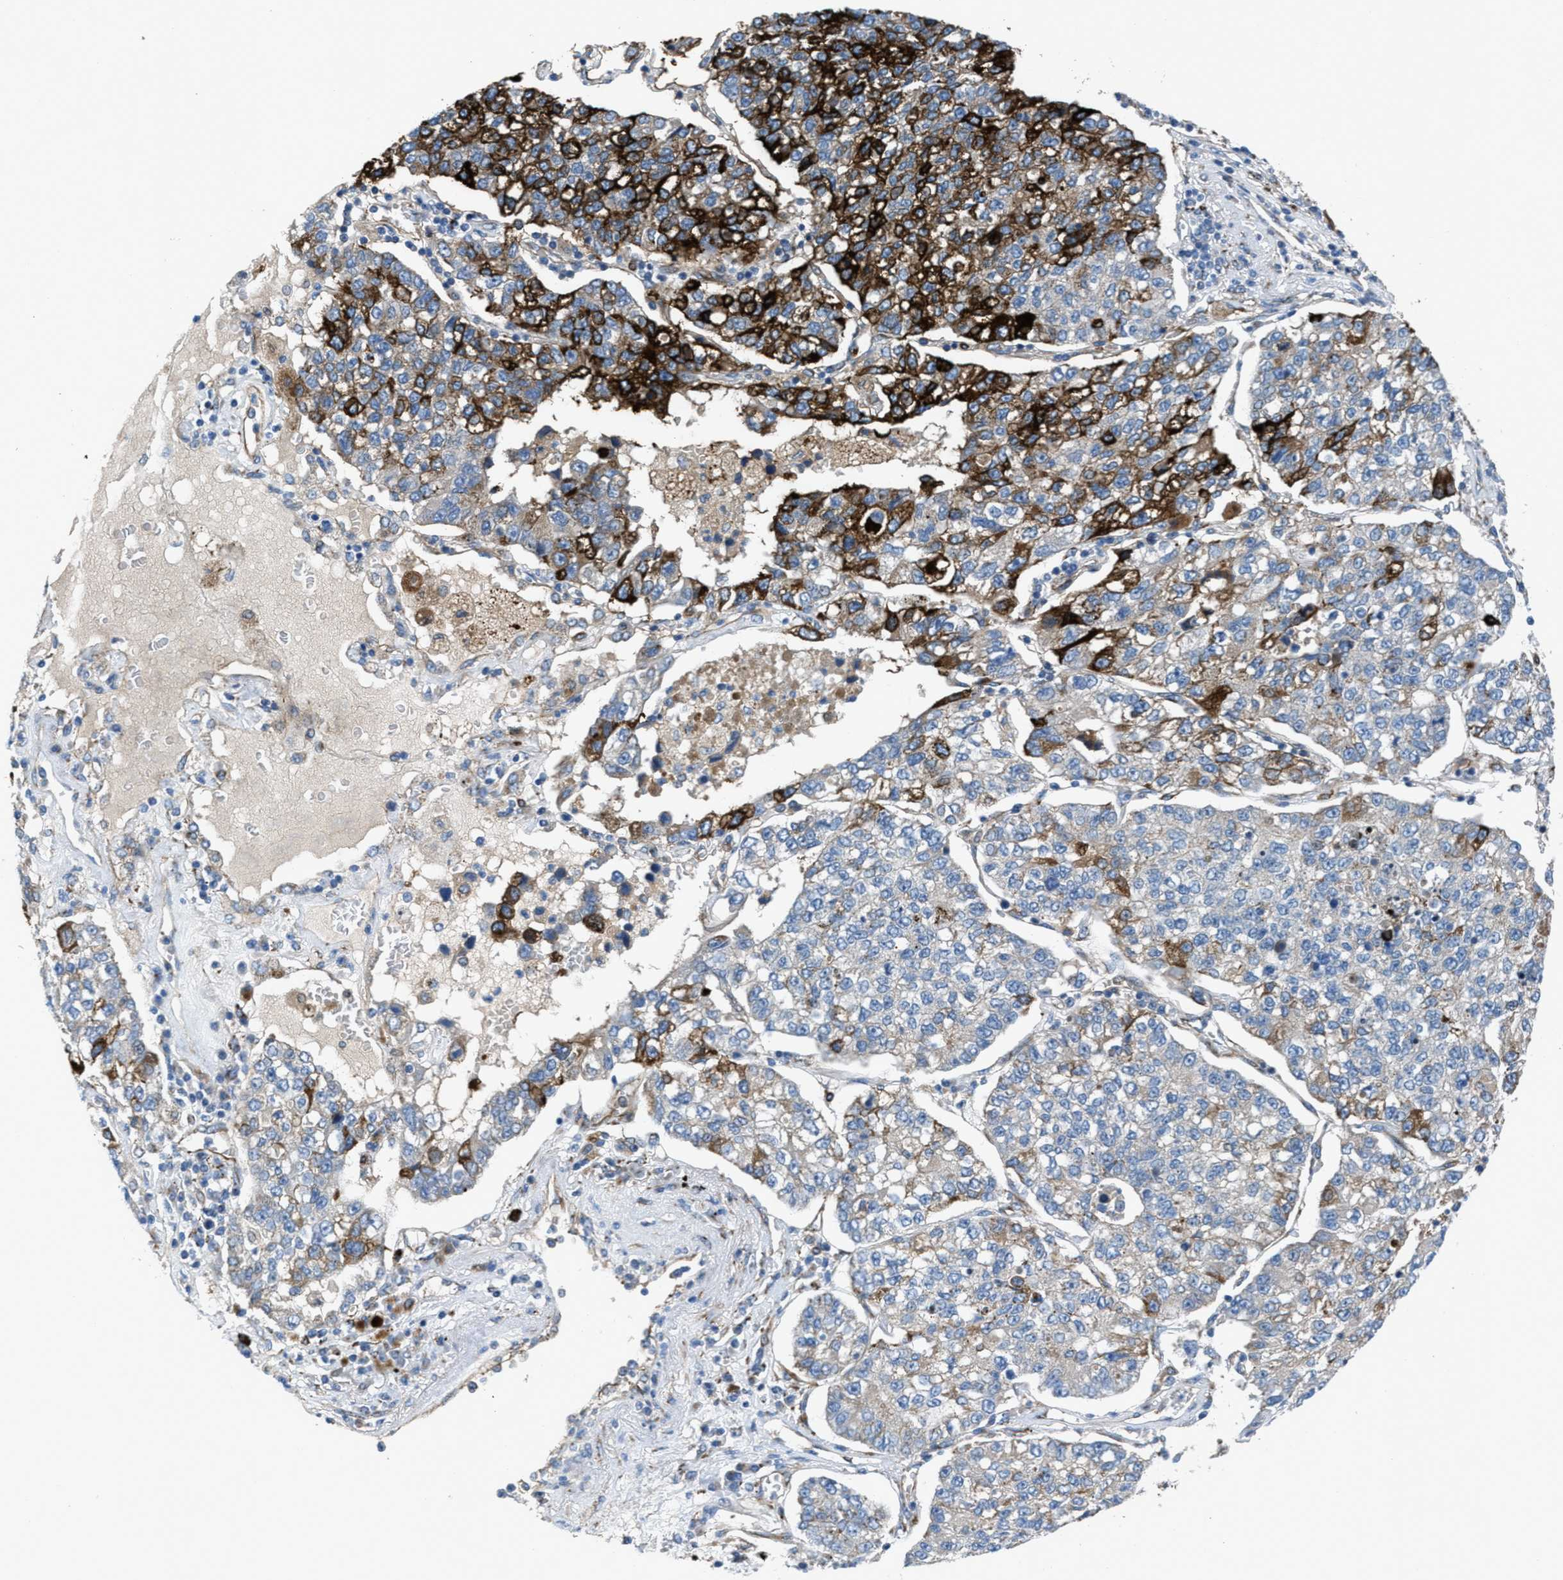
{"staining": {"intensity": "strong", "quantity": "25%-75%", "location": "cytoplasmic/membranous"}, "tissue": "lung cancer", "cell_type": "Tumor cells", "image_type": "cancer", "snomed": [{"axis": "morphology", "description": "Adenocarcinoma, NOS"}, {"axis": "topography", "description": "Lung"}], "caption": "A high-resolution image shows immunohistochemistry staining of lung cancer, which displays strong cytoplasmic/membranous staining in about 25%-75% of tumor cells. Immunohistochemistry stains the protein in brown and the nuclei are stained blue.", "gene": "SLC6A9", "patient": {"sex": "male", "age": 49}}